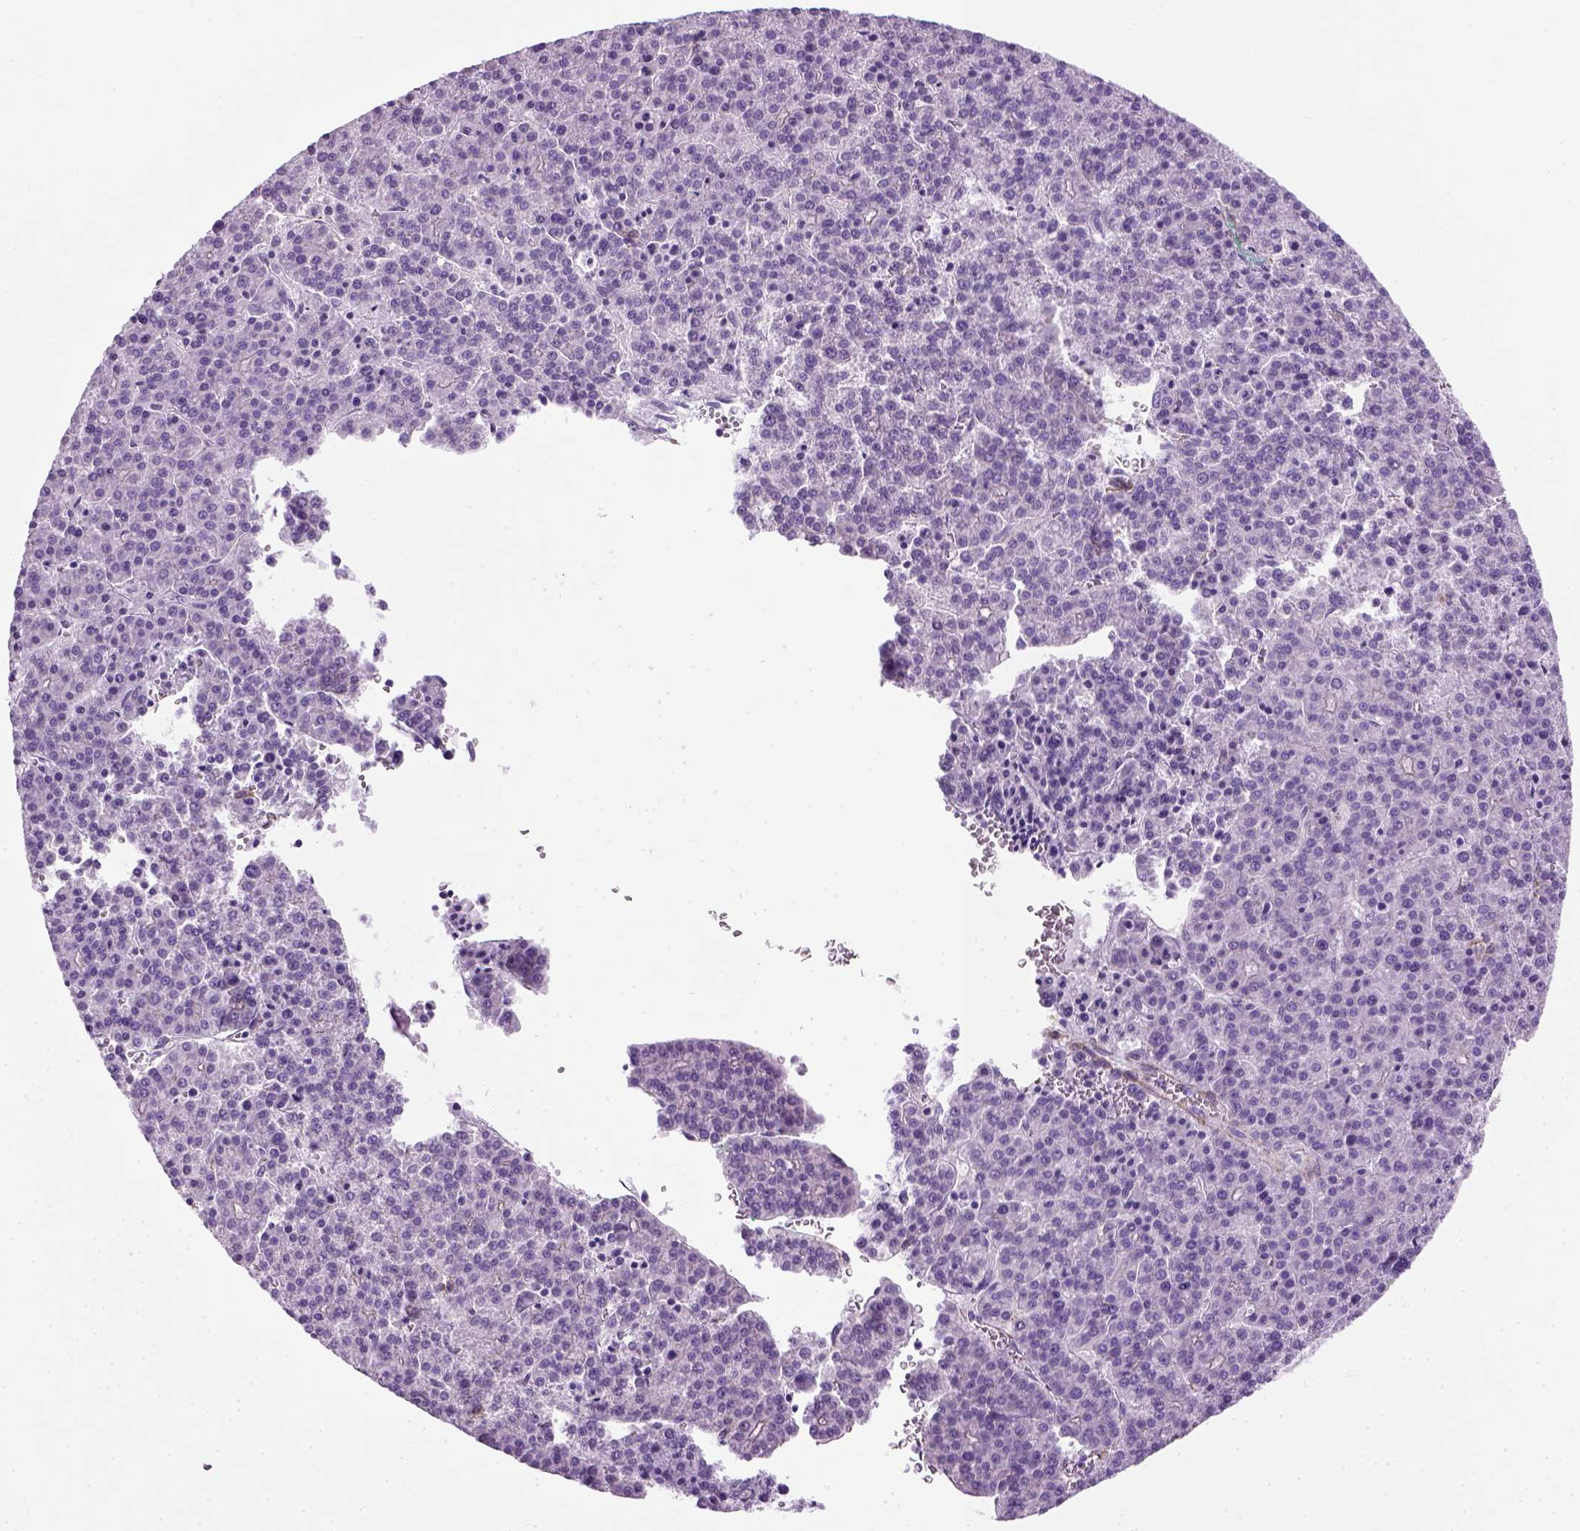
{"staining": {"intensity": "negative", "quantity": "none", "location": "none"}, "tissue": "liver cancer", "cell_type": "Tumor cells", "image_type": "cancer", "snomed": [{"axis": "morphology", "description": "Carcinoma, Hepatocellular, NOS"}, {"axis": "topography", "description": "Liver"}], "caption": "Tumor cells are negative for brown protein staining in hepatocellular carcinoma (liver).", "gene": "FAM161A", "patient": {"sex": "female", "age": 58}}